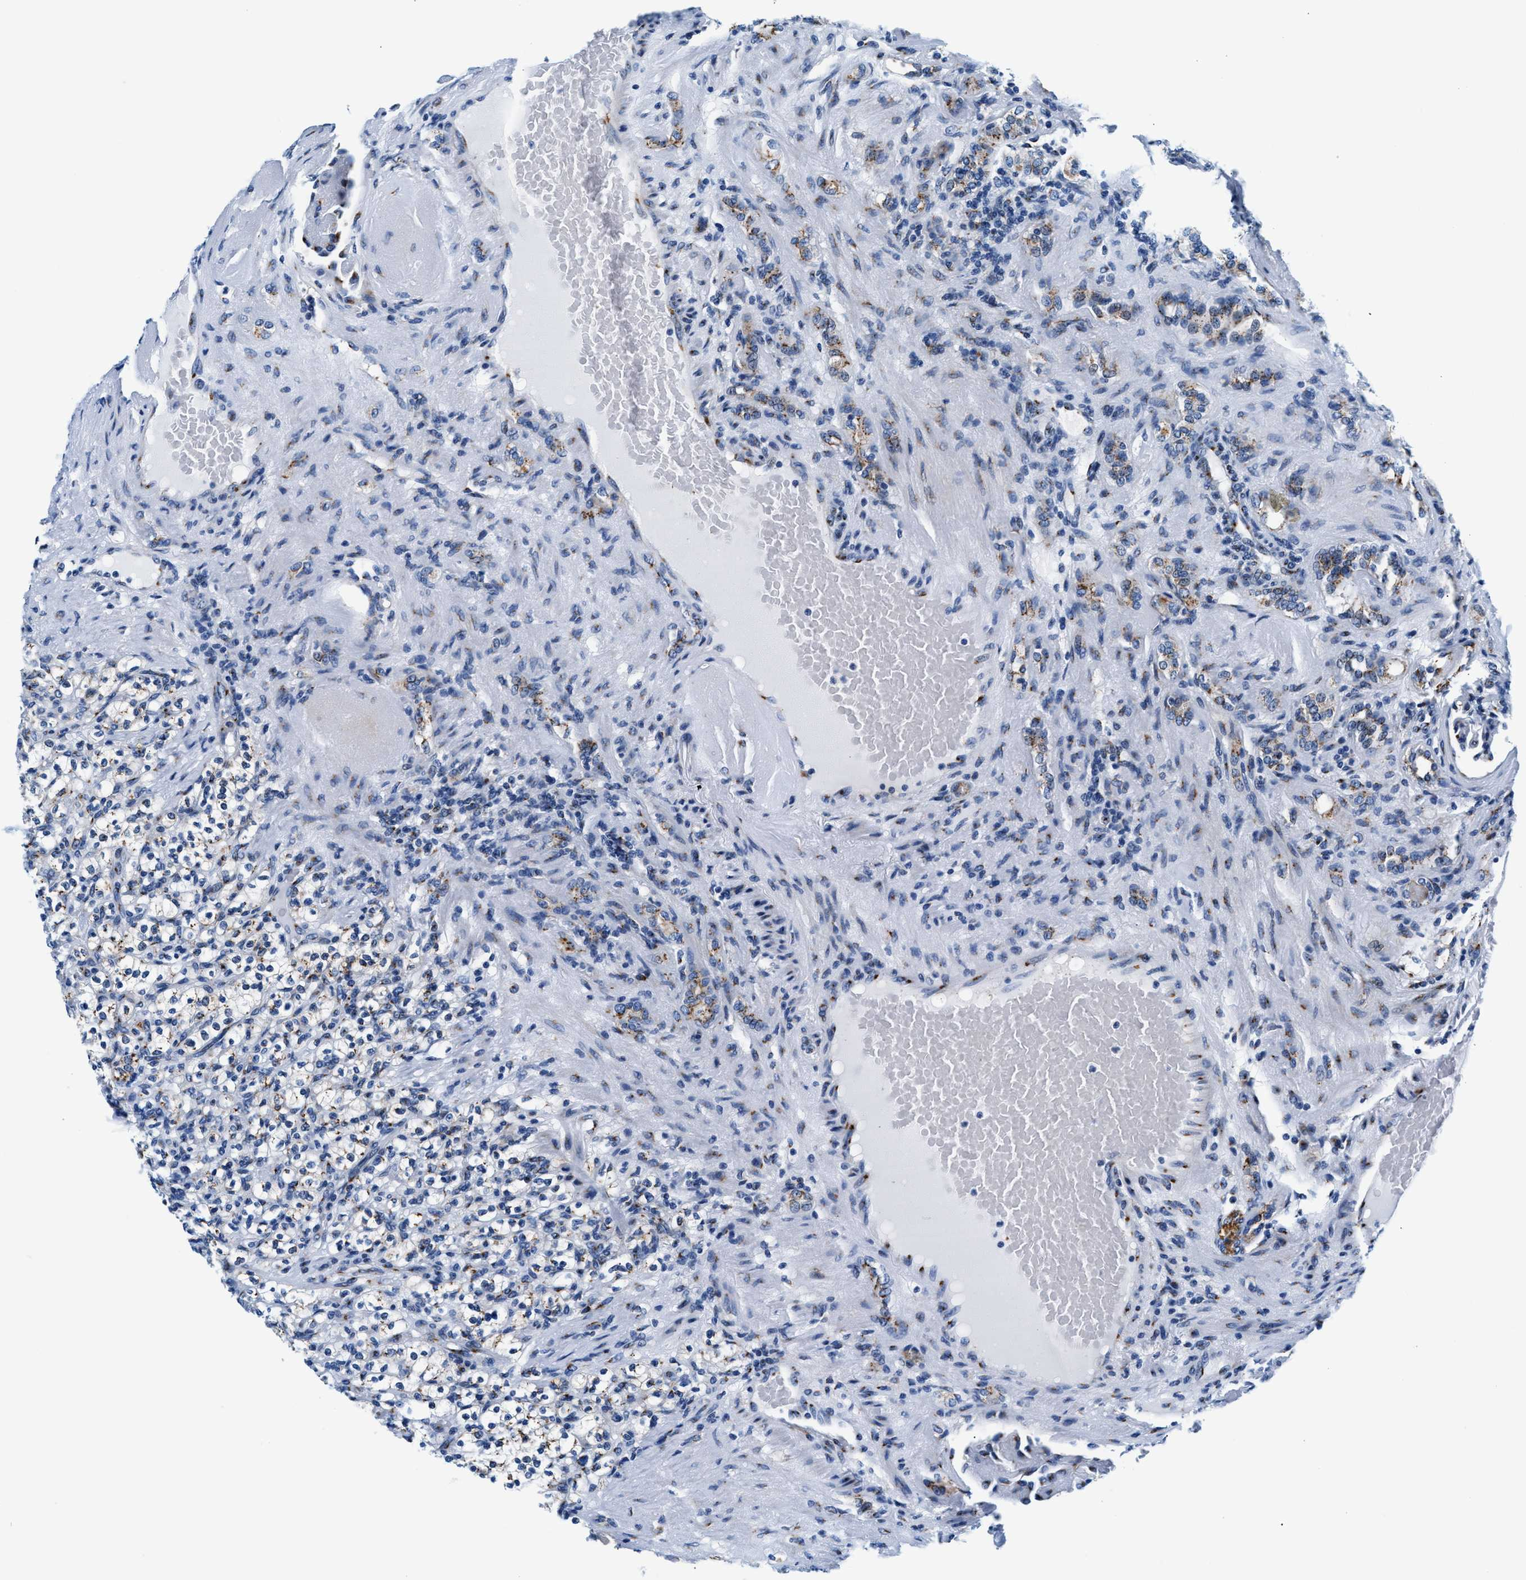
{"staining": {"intensity": "moderate", "quantity": "25%-75%", "location": "cytoplasmic/membranous"}, "tissue": "renal cancer", "cell_type": "Tumor cells", "image_type": "cancer", "snomed": [{"axis": "morphology", "description": "Normal tissue, NOS"}, {"axis": "morphology", "description": "Adenocarcinoma, NOS"}, {"axis": "topography", "description": "Kidney"}], "caption": "This photomicrograph reveals adenocarcinoma (renal) stained with IHC to label a protein in brown. The cytoplasmic/membranous of tumor cells show moderate positivity for the protein. Nuclei are counter-stained blue.", "gene": "VPS53", "patient": {"sex": "female", "age": 72}}